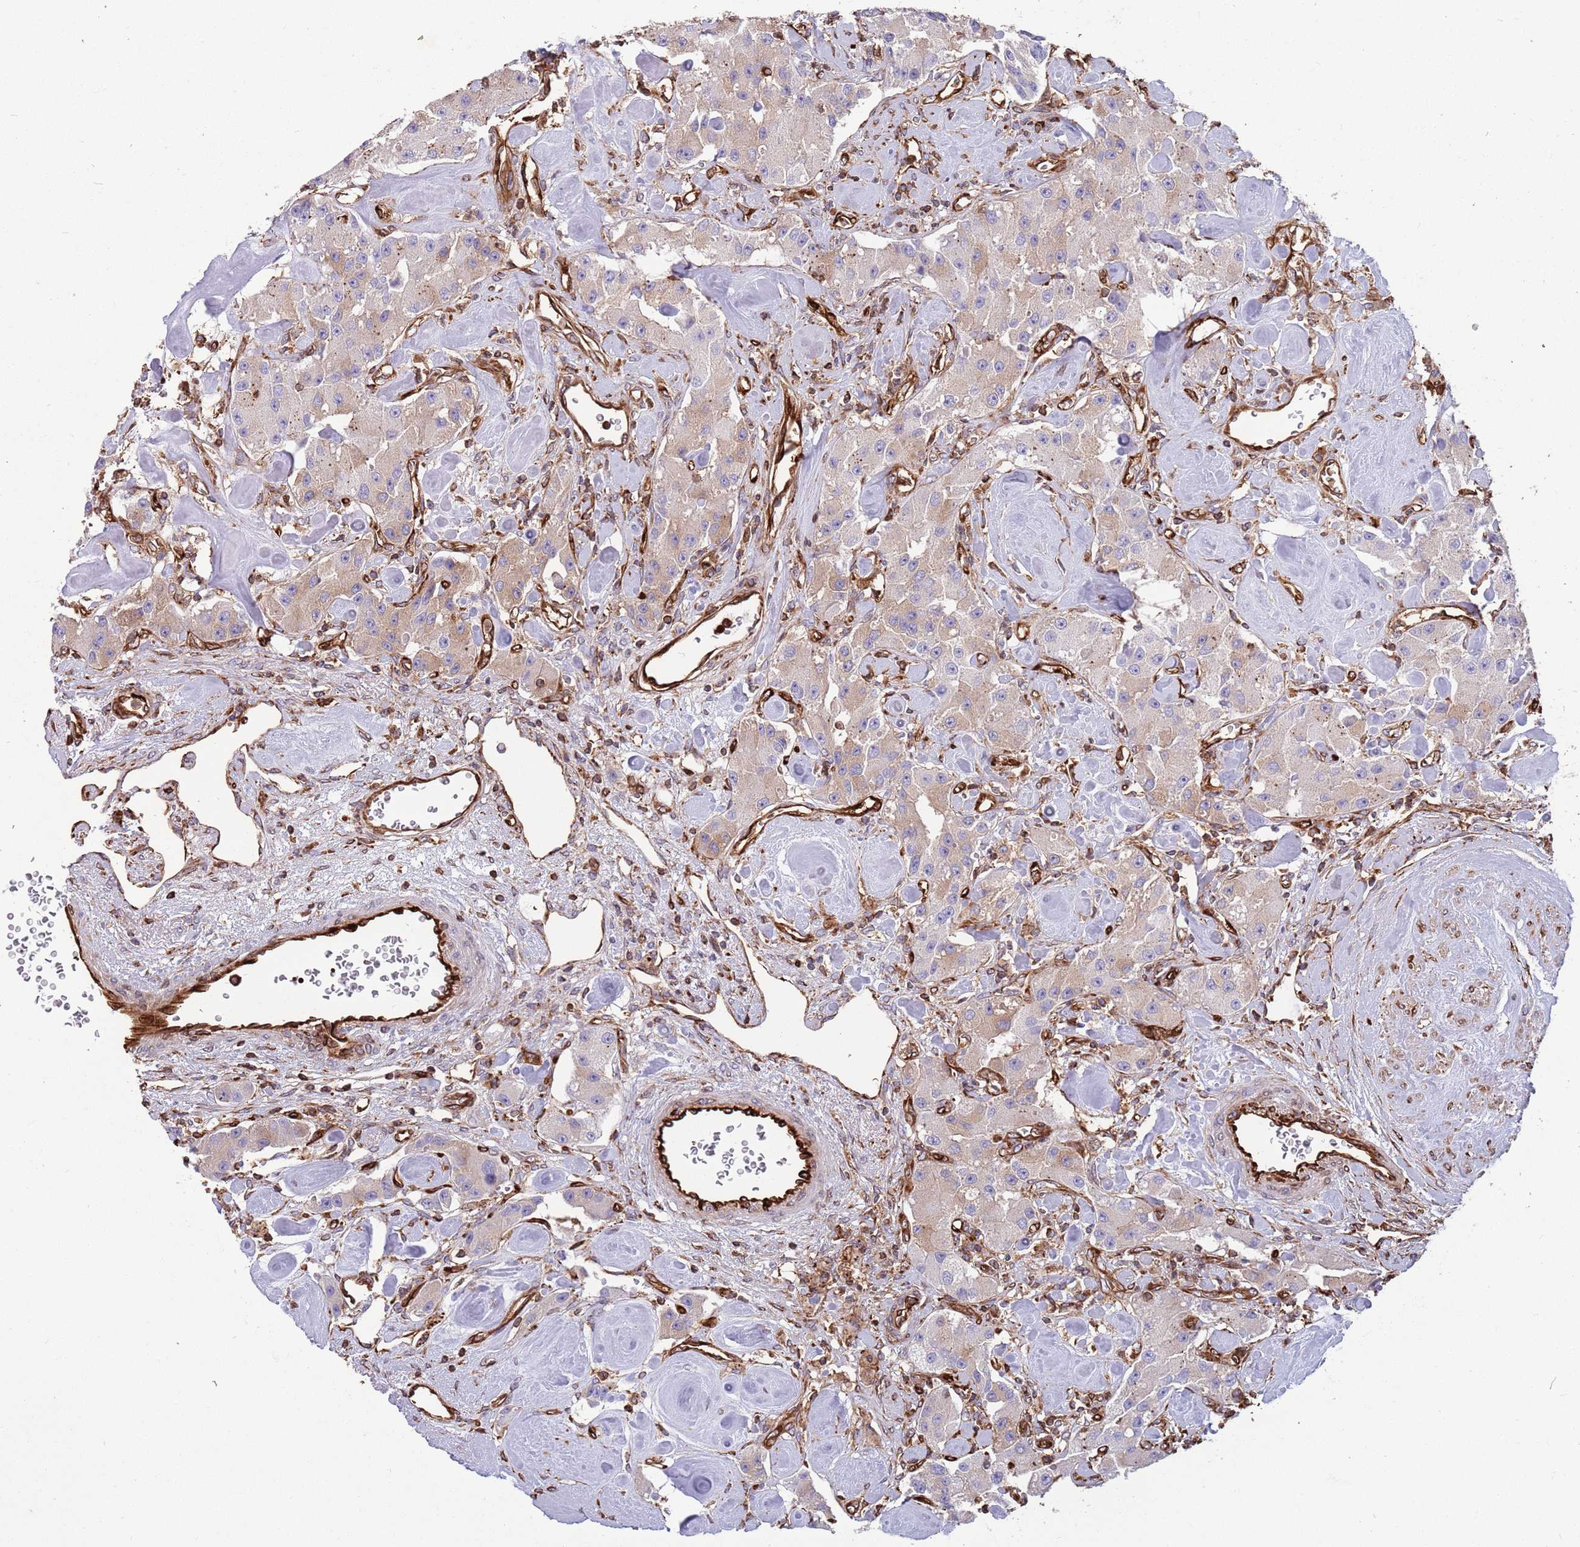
{"staining": {"intensity": "weak", "quantity": "<25%", "location": "cytoplasmic/membranous"}, "tissue": "carcinoid", "cell_type": "Tumor cells", "image_type": "cancer", "snomed": [{"axis": "morphology", "description": "Carcinoid, malignant, NOS"}, {"axis": "topography", "description": "Pancreas"}], "caption": "Micrograph shows no significant protein expression in tumor cells of malignant carcinoid.", "gene": "KBTBD7", "patient": {"sex": "male", "age": 41}}